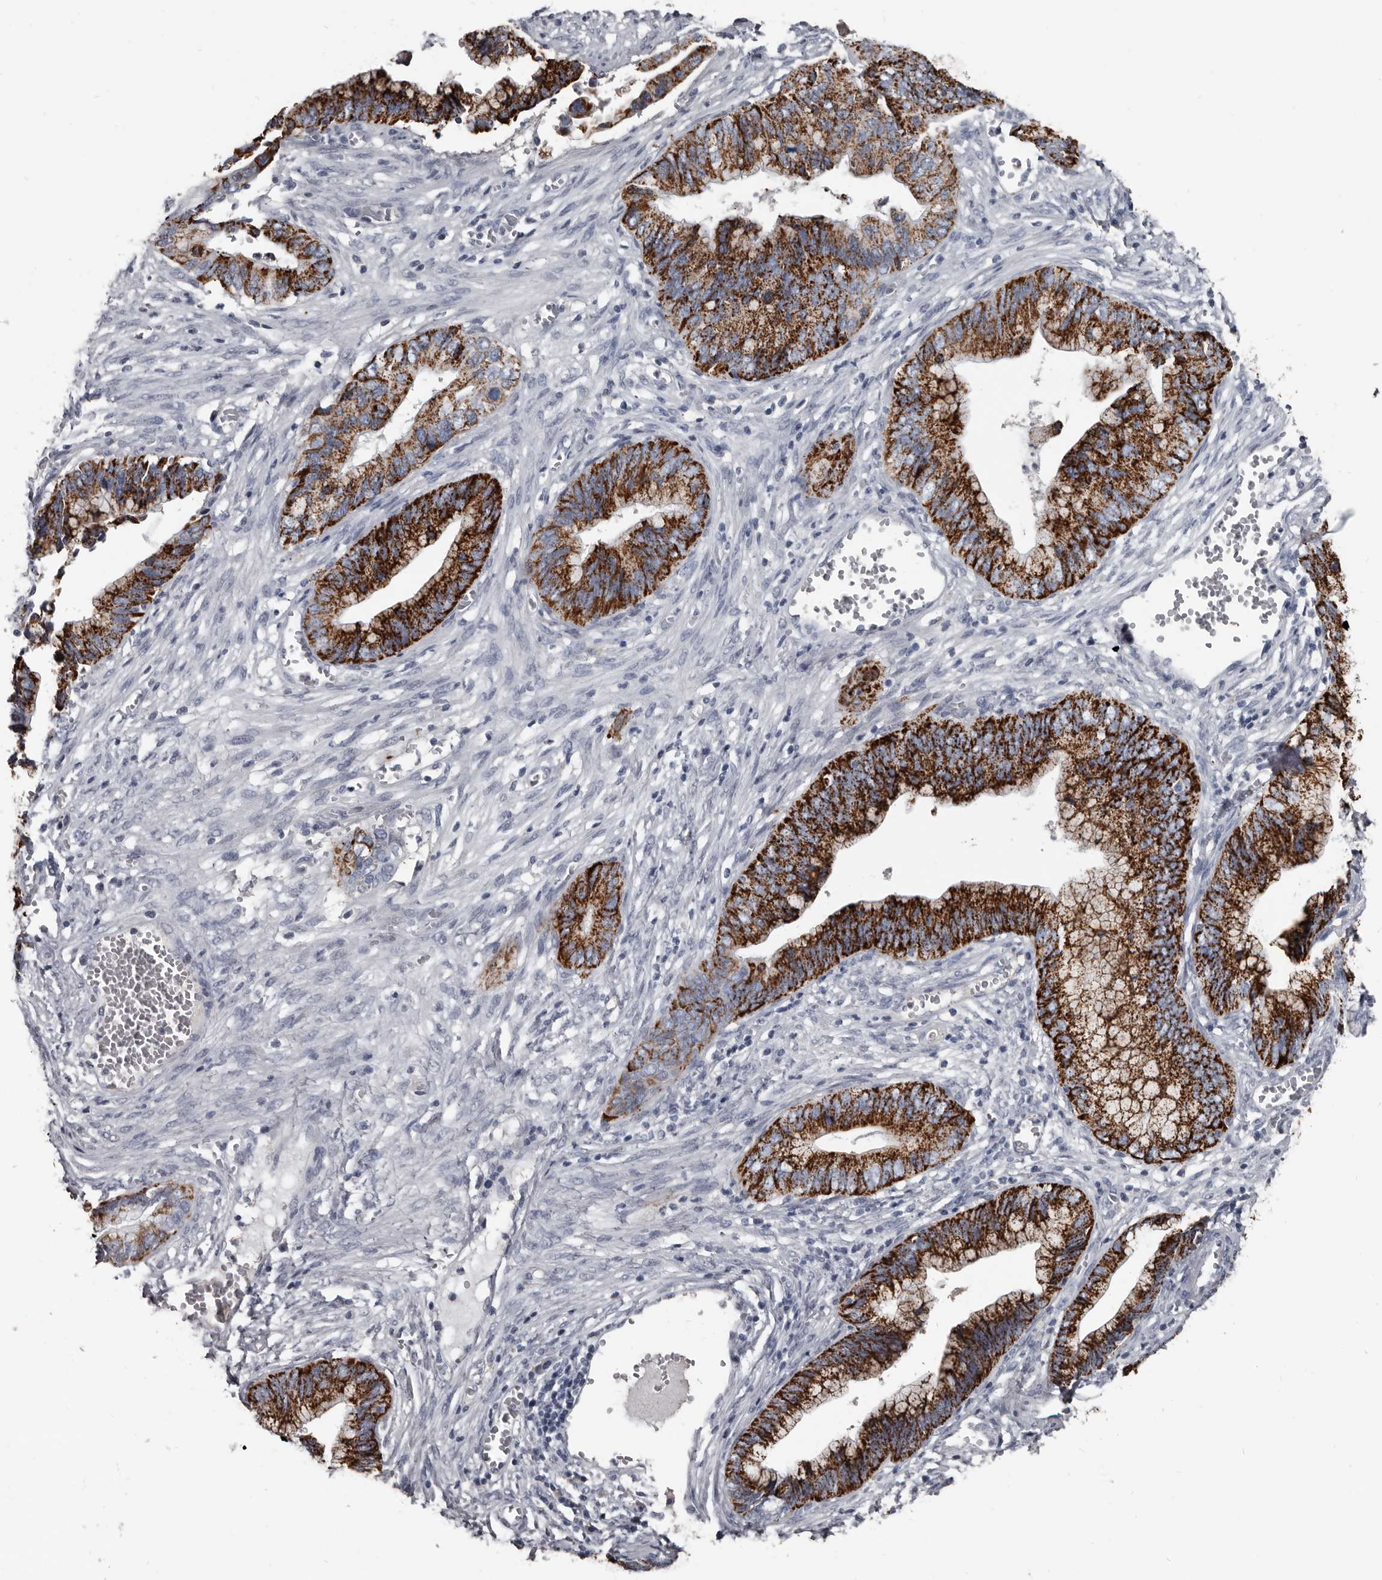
{"staining": {"intensity": "strong", "quantity": "25%-75%", "location": "cytoplasmic/membranous"}, "tissue": "cervical cancer", "cell_type": "Tumor cells", "image_type": "cancer", "snomed": [{"axis": "morphology", "description": "Adenocarcinoma, NOS"}, {"axis": "topography", "description": "Cervix"}], "caption": "Protein expression analysis of cervical cancer exhibits strong cytoplasmic/membranous positivity in about 25%-75% of tumor cells.", "gene": "GREB1", "patient": {"sex": "female", "age": 44}}